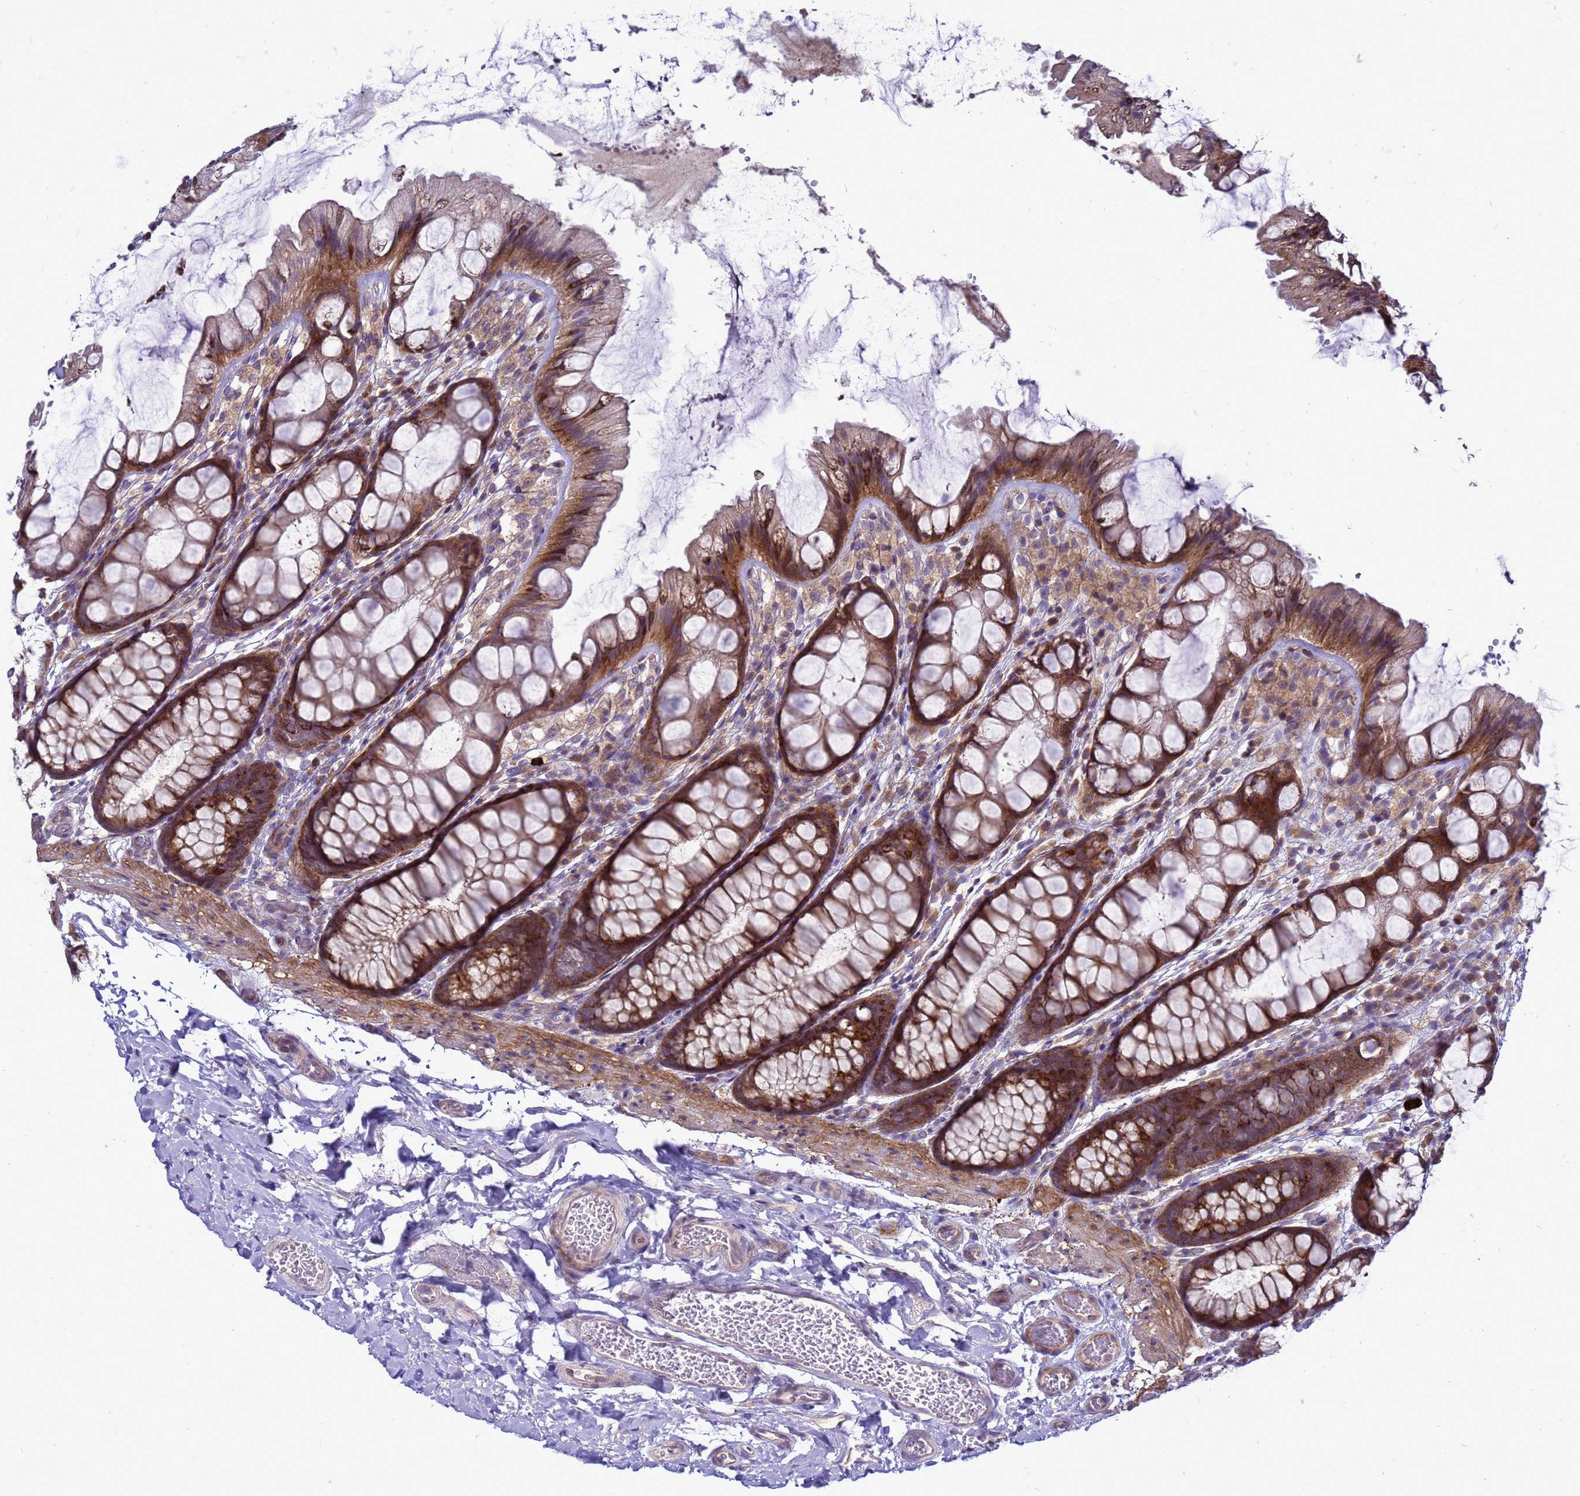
{"staining": {"intensity": "weak", "quantity": ">75%", "location": "cytoplasmic/membranous"}, "tissue": "colon", "cell_type": "Endothelial cells", "image_type": "normal", "snomed": [{"axis": "morphology", "description": "Normal tissue, NOS"}, {"axis": "topography", "description": "Colon"}], "caption": "Immunohistochemistry staining of benign colon, which shows low levels of weak cytoplasmic/membranous positivity in approximately >75% of endothelial cells indicating weak cytoplasmic/membranous protein staining. The staining was performed using DAB (brown) for protein detection and nuclei were counterstained in hematoxylin (blue).", "gene": "MON1B", "patient": {"sex": "male", "age": 47}}